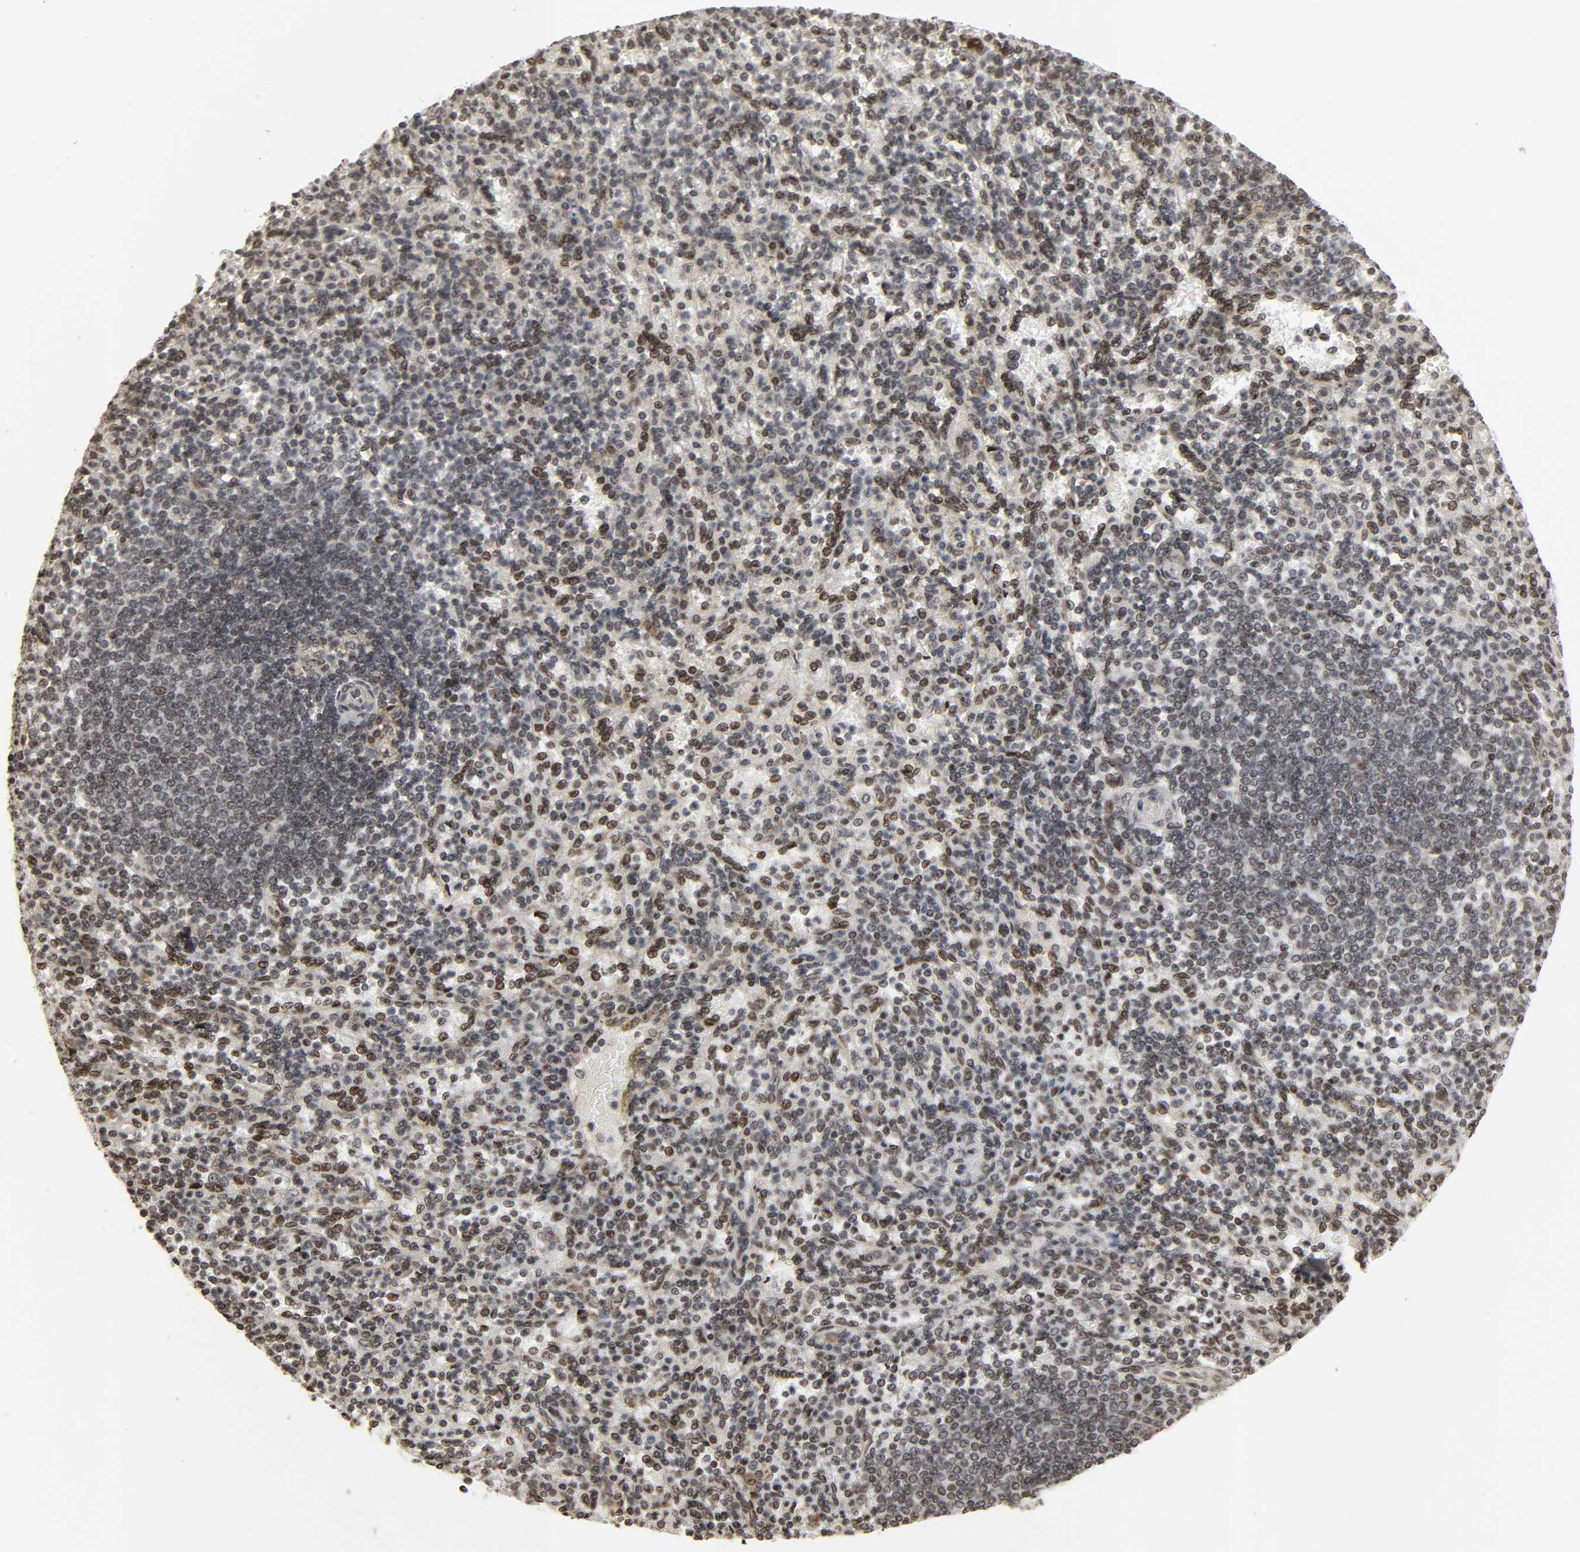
{"staining": {"intensity": "moderate", "quantity": "25%-75%", "location": "nuclear"}, "tissue": "spleen", "cell_type": "Cells in red pulp", "image_type": "normal", "snomed": [{"axis": "morphology", "description": "Normal tissue, NOS"}, {"axis": "topography", "description": "Spleen"}], "caption": "About 25%-75% of cells in red pulp in benign spleen display moderate nuclear protein staining as visualized by brown immunohistochemical staining.", "gene": "XRCC1", "patient": {"sex": "female", "age": 74}}